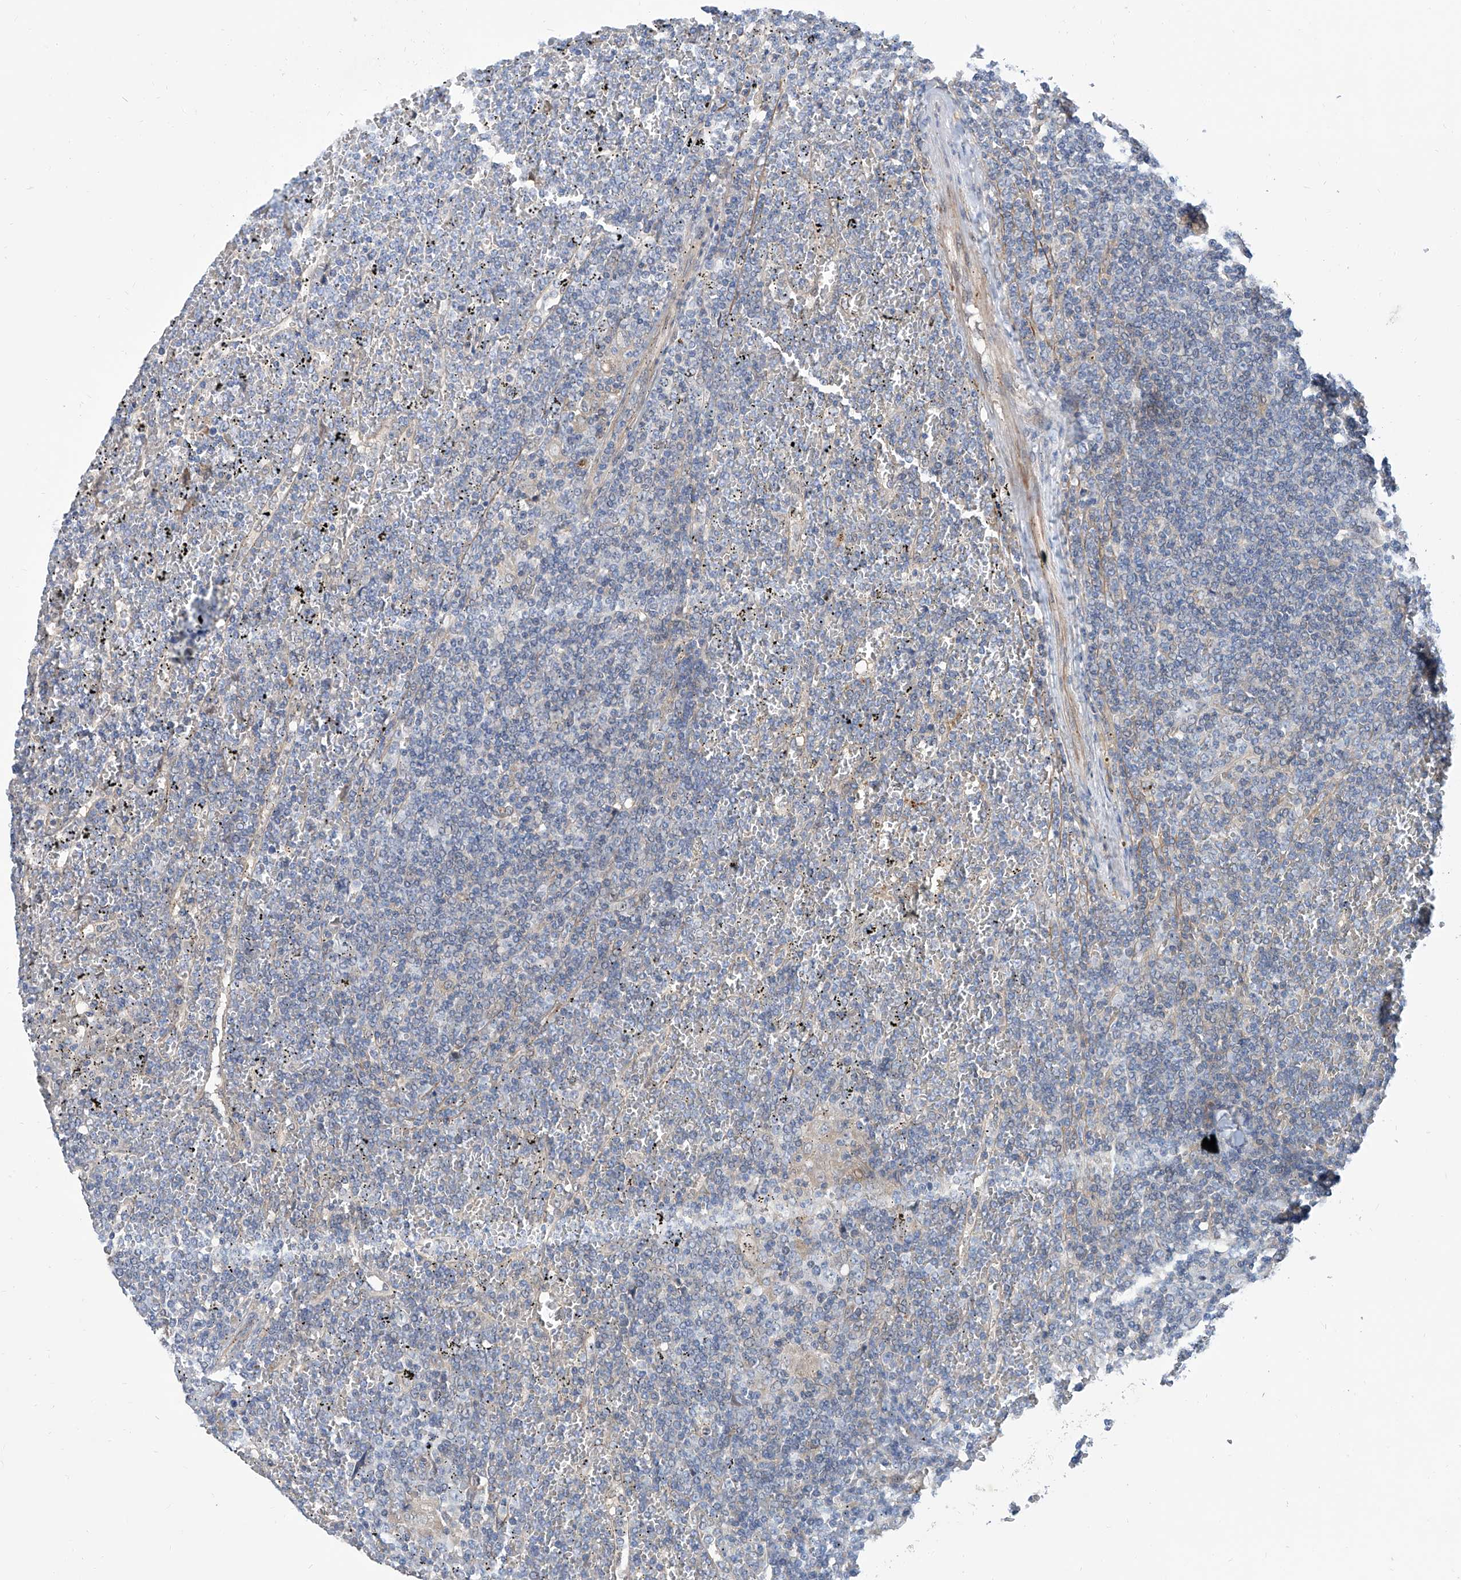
{"staining": {"intensity": "negative", "quantity": "none", "location": "none"}, "tissue": "lymphoma", "cell_type": "Tumor cells", "image_type": "cancer", "snomed": [{"axis": "morphology", "description": "Malignant lymphoma, non-Hodgkin's type, Low grade"}, {"axis": "topography", "description": "Spleen"}], "caption": "This is an IHC histopathology image of low-grade malignant lymphoma, non-Hodgkin's type. There is no expression in tumor cells.", "gene": "MAGEE2", "patient": {"sex": "female", "age": 19}}